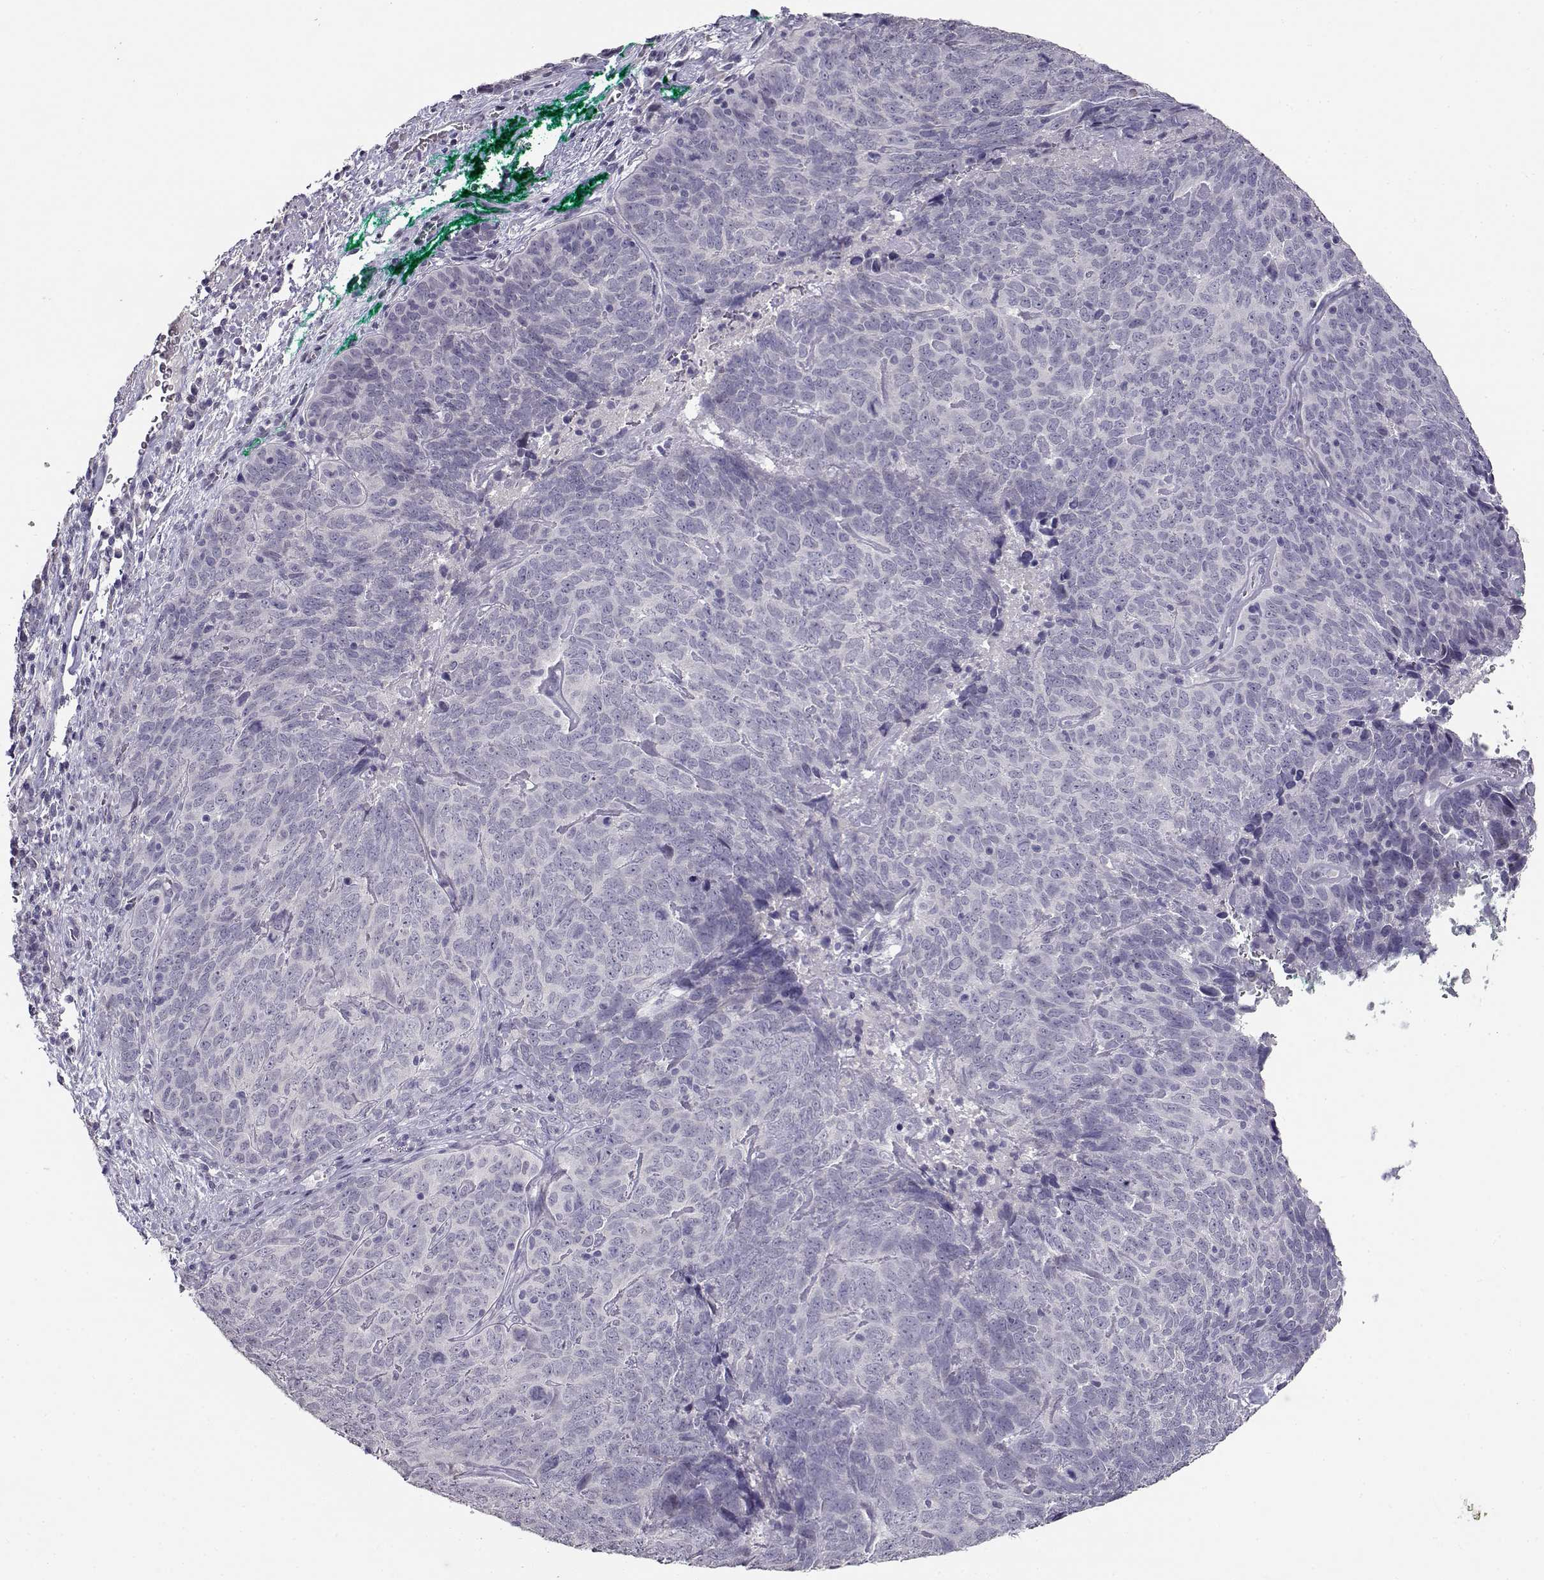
{"staining": {"intensity": "negative", "quantity": "none", "location": "none"}, "tissue": "skin cancer", "cell_type": "Tumor cells", "image_type": "cancer", "snomed": [{"axis": "morphology", "description": "Squamous cell carcinoma, NOS"}, {"axis": "topography", "description": "Skin"}, {"axis": "topography", "description": "Anal"}], "caption": "Micrograph shows no significant protein positivity in tumor cells of skin squamous cell carcinoma.", "gene": "RHOXF2", "patient": {"sex": "female", "age": 51}}